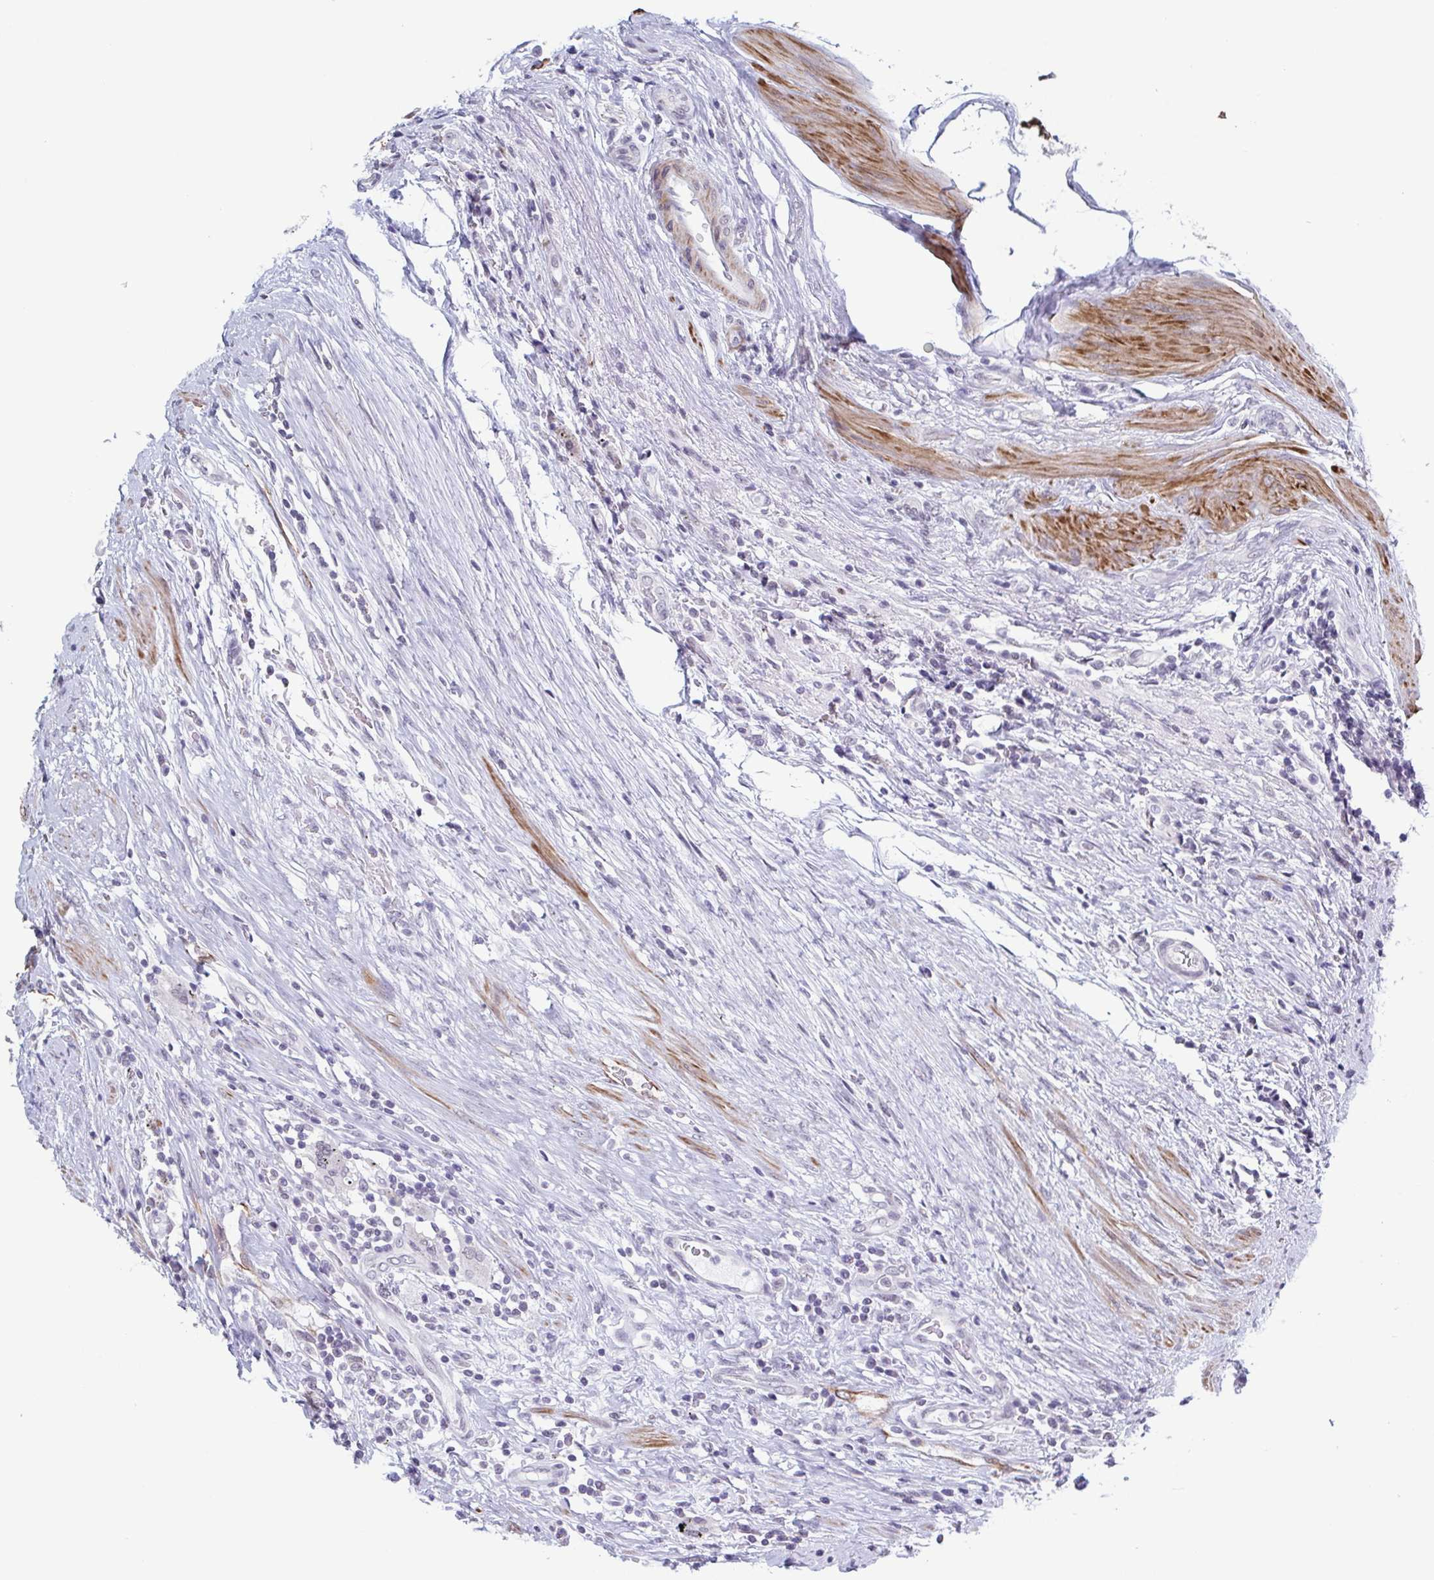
{"staining": {"intensity": "negative", "quantity": "none", "location": "none"}, "tissue": "urothelial cancer", "cell_type": "Tumor cells", "image_type": "cancer", "snomed": [{"axis": "morphology", "description": "Urothelial carcinoma, NOS"}, {"axis": "topography", "description": "Urinary bladder"}], "caption": "The photomicrograph exhibits no significant expression in tumor cells of urothelial cancer.", "gene": "TMEM92", "patient": {"sex": "male", "age": 62}}